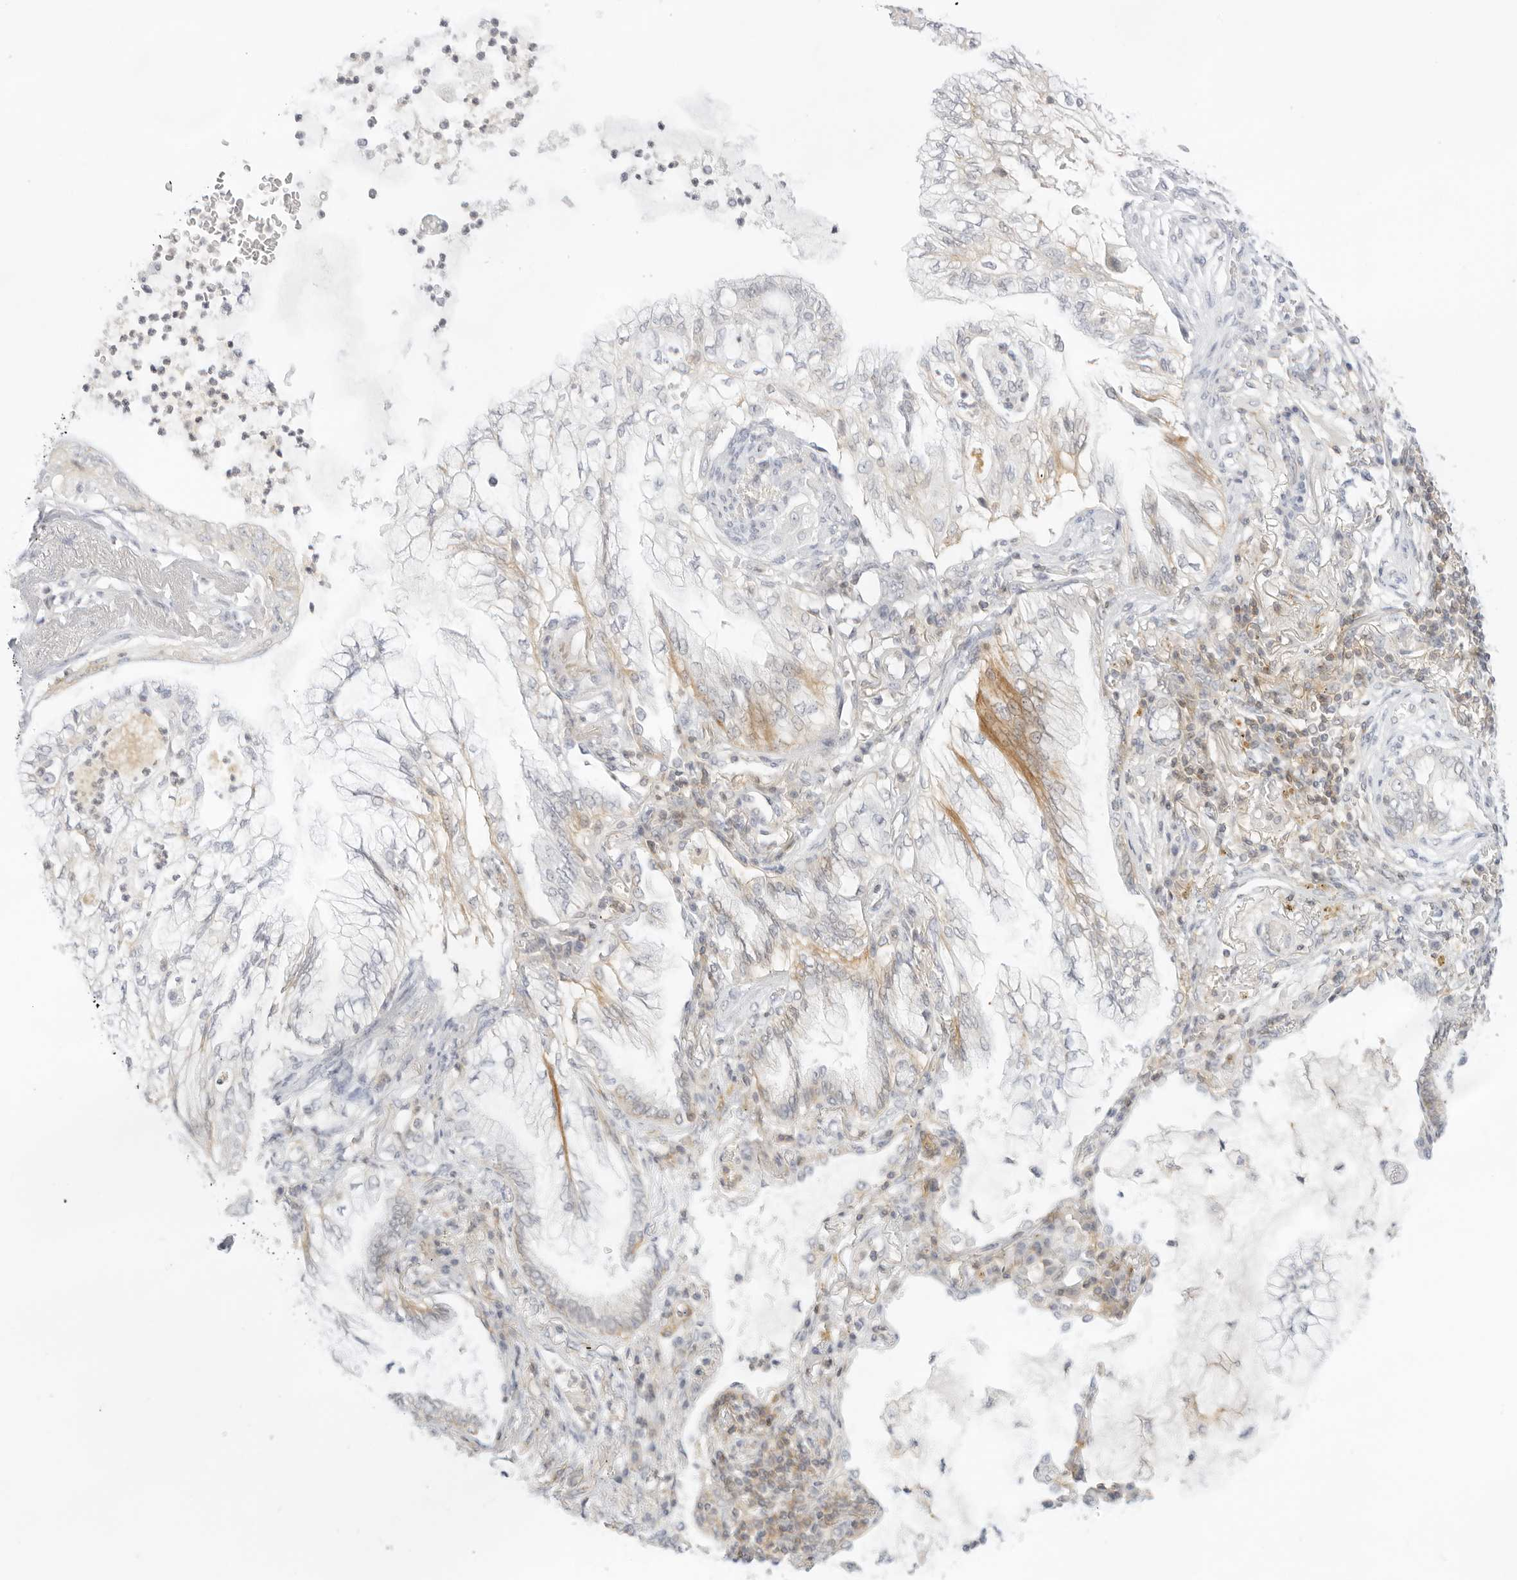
{"staining": {"intensity": "moderate", "quantity": "<25%", "location": "cytoplasmic/membranous"}, "tissue": "lung cancer", "cell_type": "Tumor cells", "image_type": "cancer", "snomed": [{"axis": "morphology", "description": "Adenocarcinoma, NOS"}, {"axis": "topography", "description": "Lung"}], "caption": "Protein staining of lung cancer tissue reveals moderate cytoplasmic/membranous positivity in about <25% of tumor cells.", "gene": "TNFRSF14", "patient": {"sex": "female", "age": 70}}